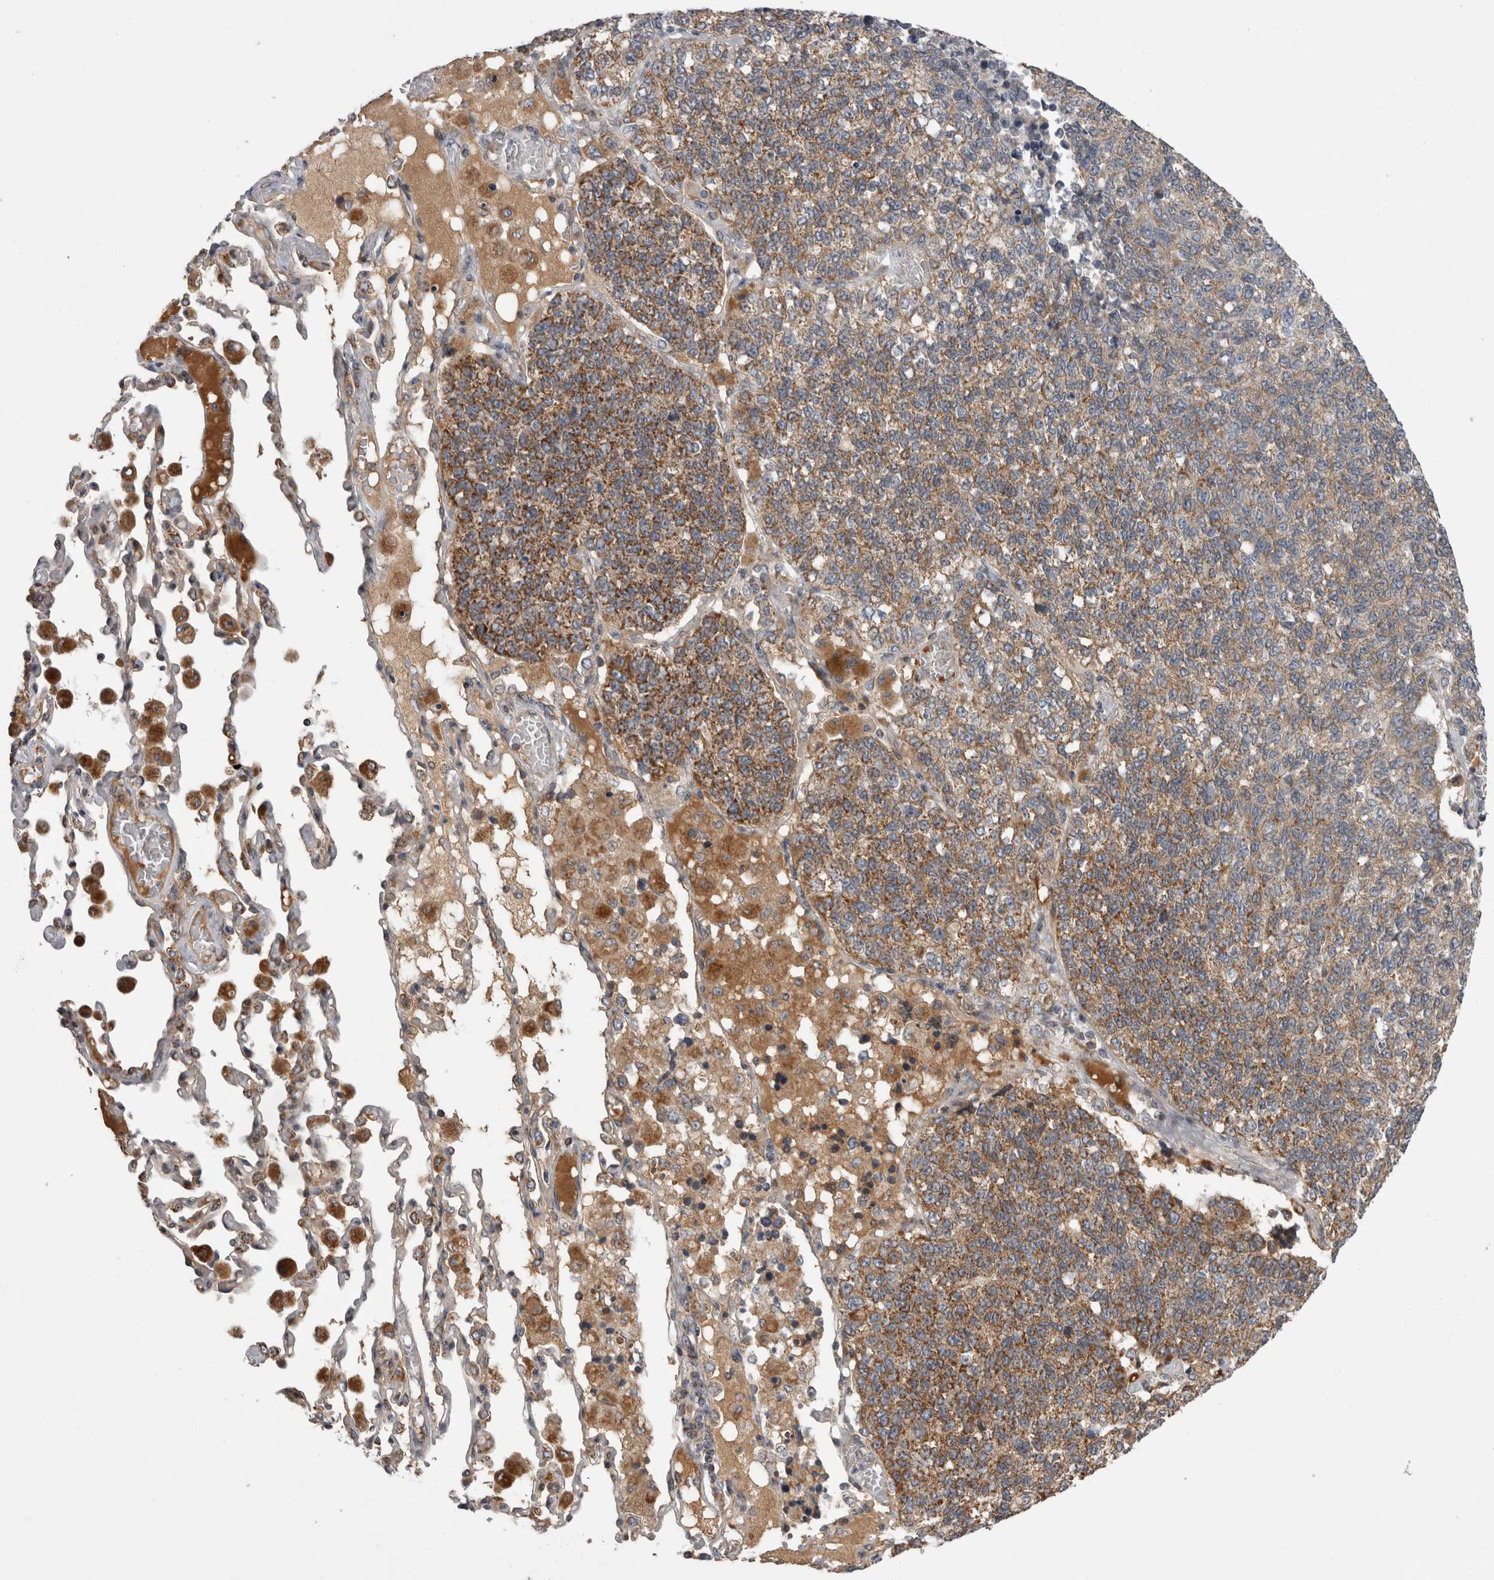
{"staining": {"intensity": "moderate", "quantity": ">75%", "location": "cytoplasmic/membranous"}, "tissue": "lung cancer", "cell_type": "Tumor cells", "image_type": "cancer", "snomed": [{"axis": "morphology", "description": "Adenocarcinoma, NOS"}, {"axis": "topography", "description": "Lung"}], "caption": "Immunohistochemistry histopathology image of neoplastic tissue: adenocarcinoma (lung) stained using IHC shows medium levels of moderate protein expression localized specifically in the cytoplasmic/membranous of tumor cells, appearing as a cytoplasmic/membranous brown color.", "gene": "DARS2", "patient": {"sex": "male", "age": 49}}